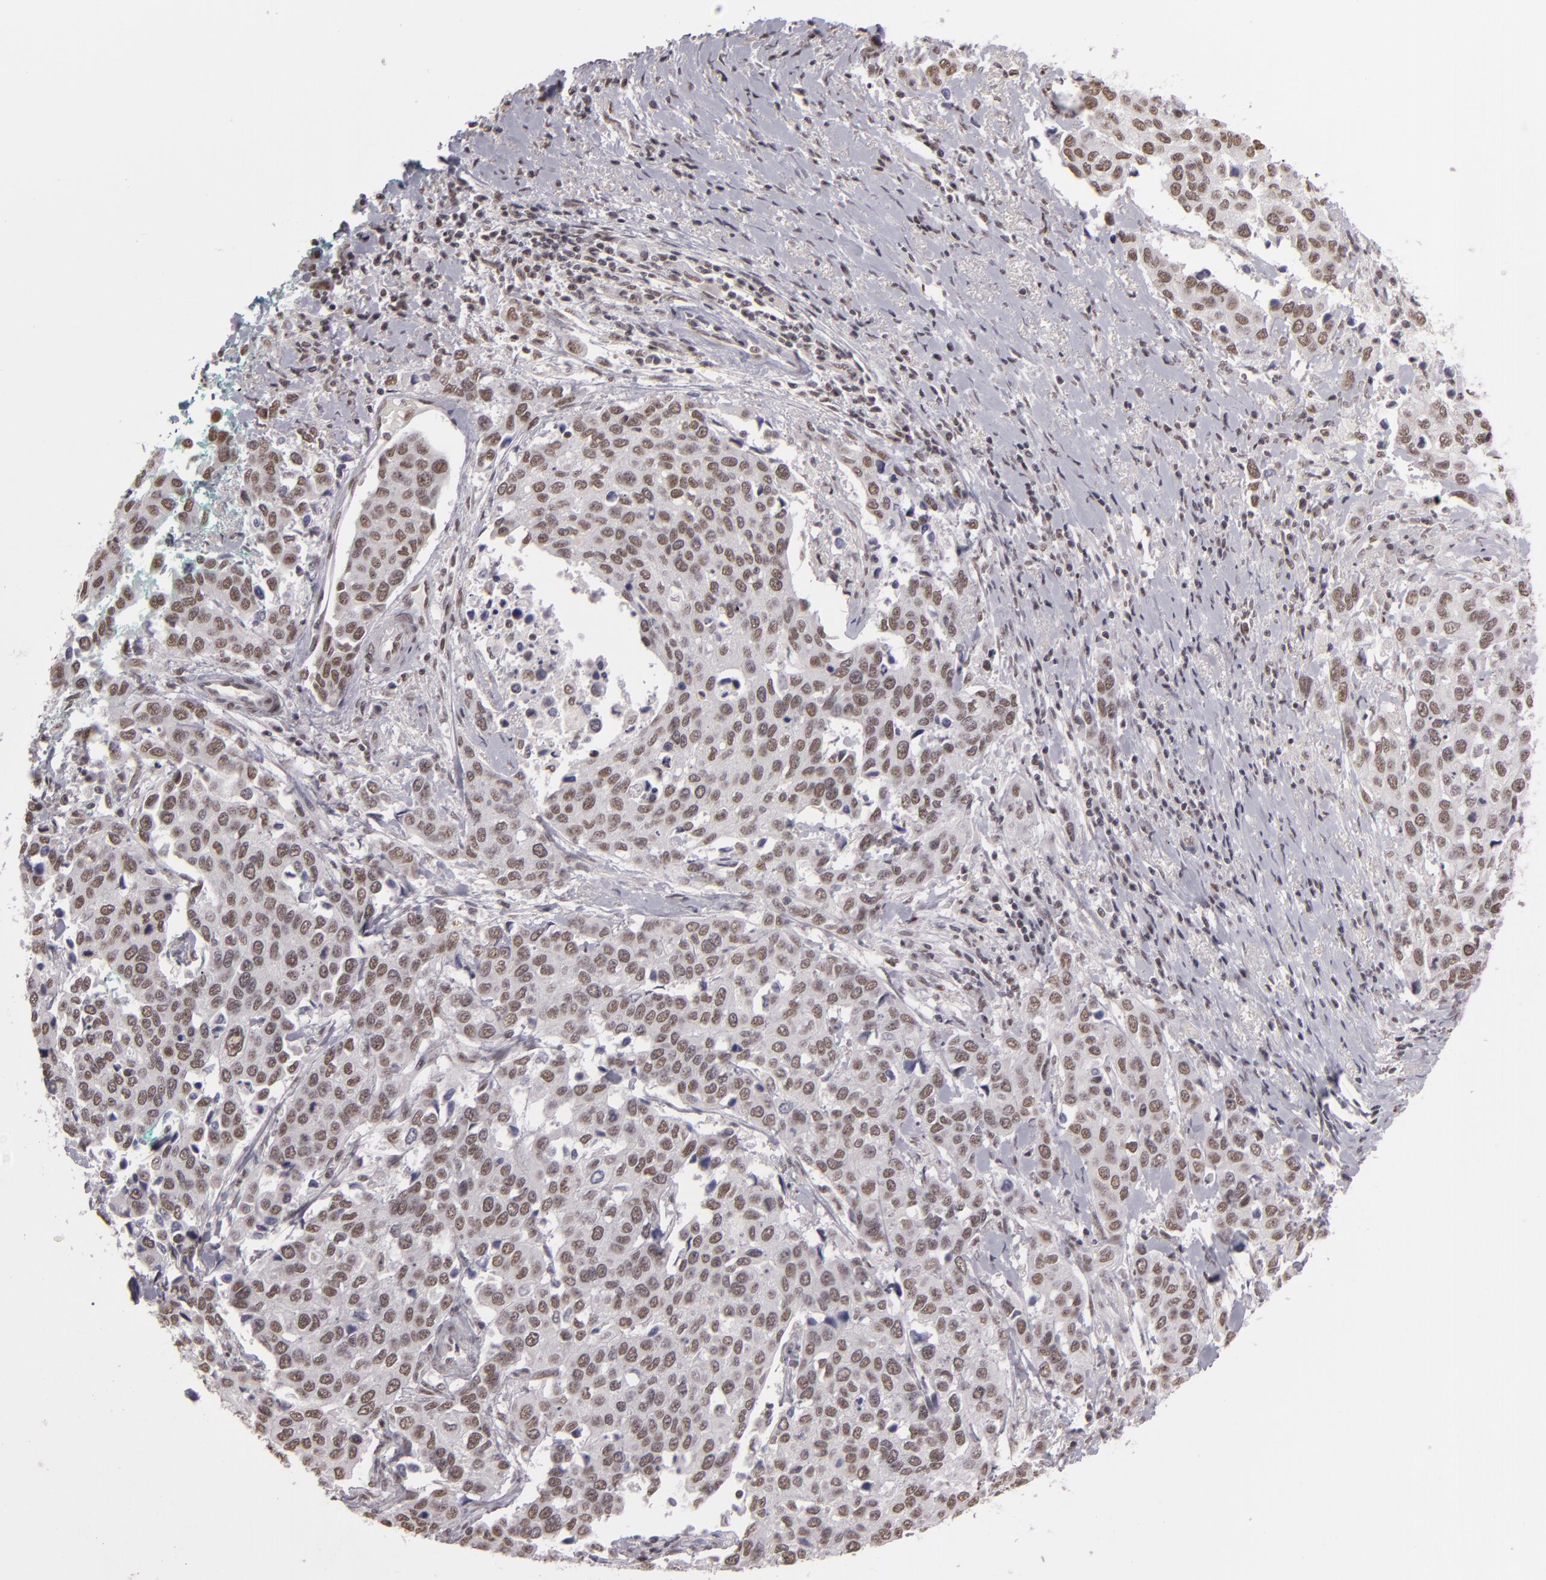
{"staining": {"intensity": "weak", "quantity": ">75%", "location": "nuclear"}, "tissue": "cervical cancer", "cell_type": "Tumor cells", "image_type": "cancer", "snomed": [{"axis": "morphology", "description": "Squamous cell carcinoma, NOS"}, {"axis": "topography", "description": "Cervix"}], "caption": "The image displays immunohistochemical staining of cervical cancer (squamous cell carcinoma). There is weak nuclear staining is present in about >75% of tumor cells. (Brightfield microscopy of DAB IHC at high magnification).", "gene": "INTS6", "patient": {"sex": "female", "age": 54}}